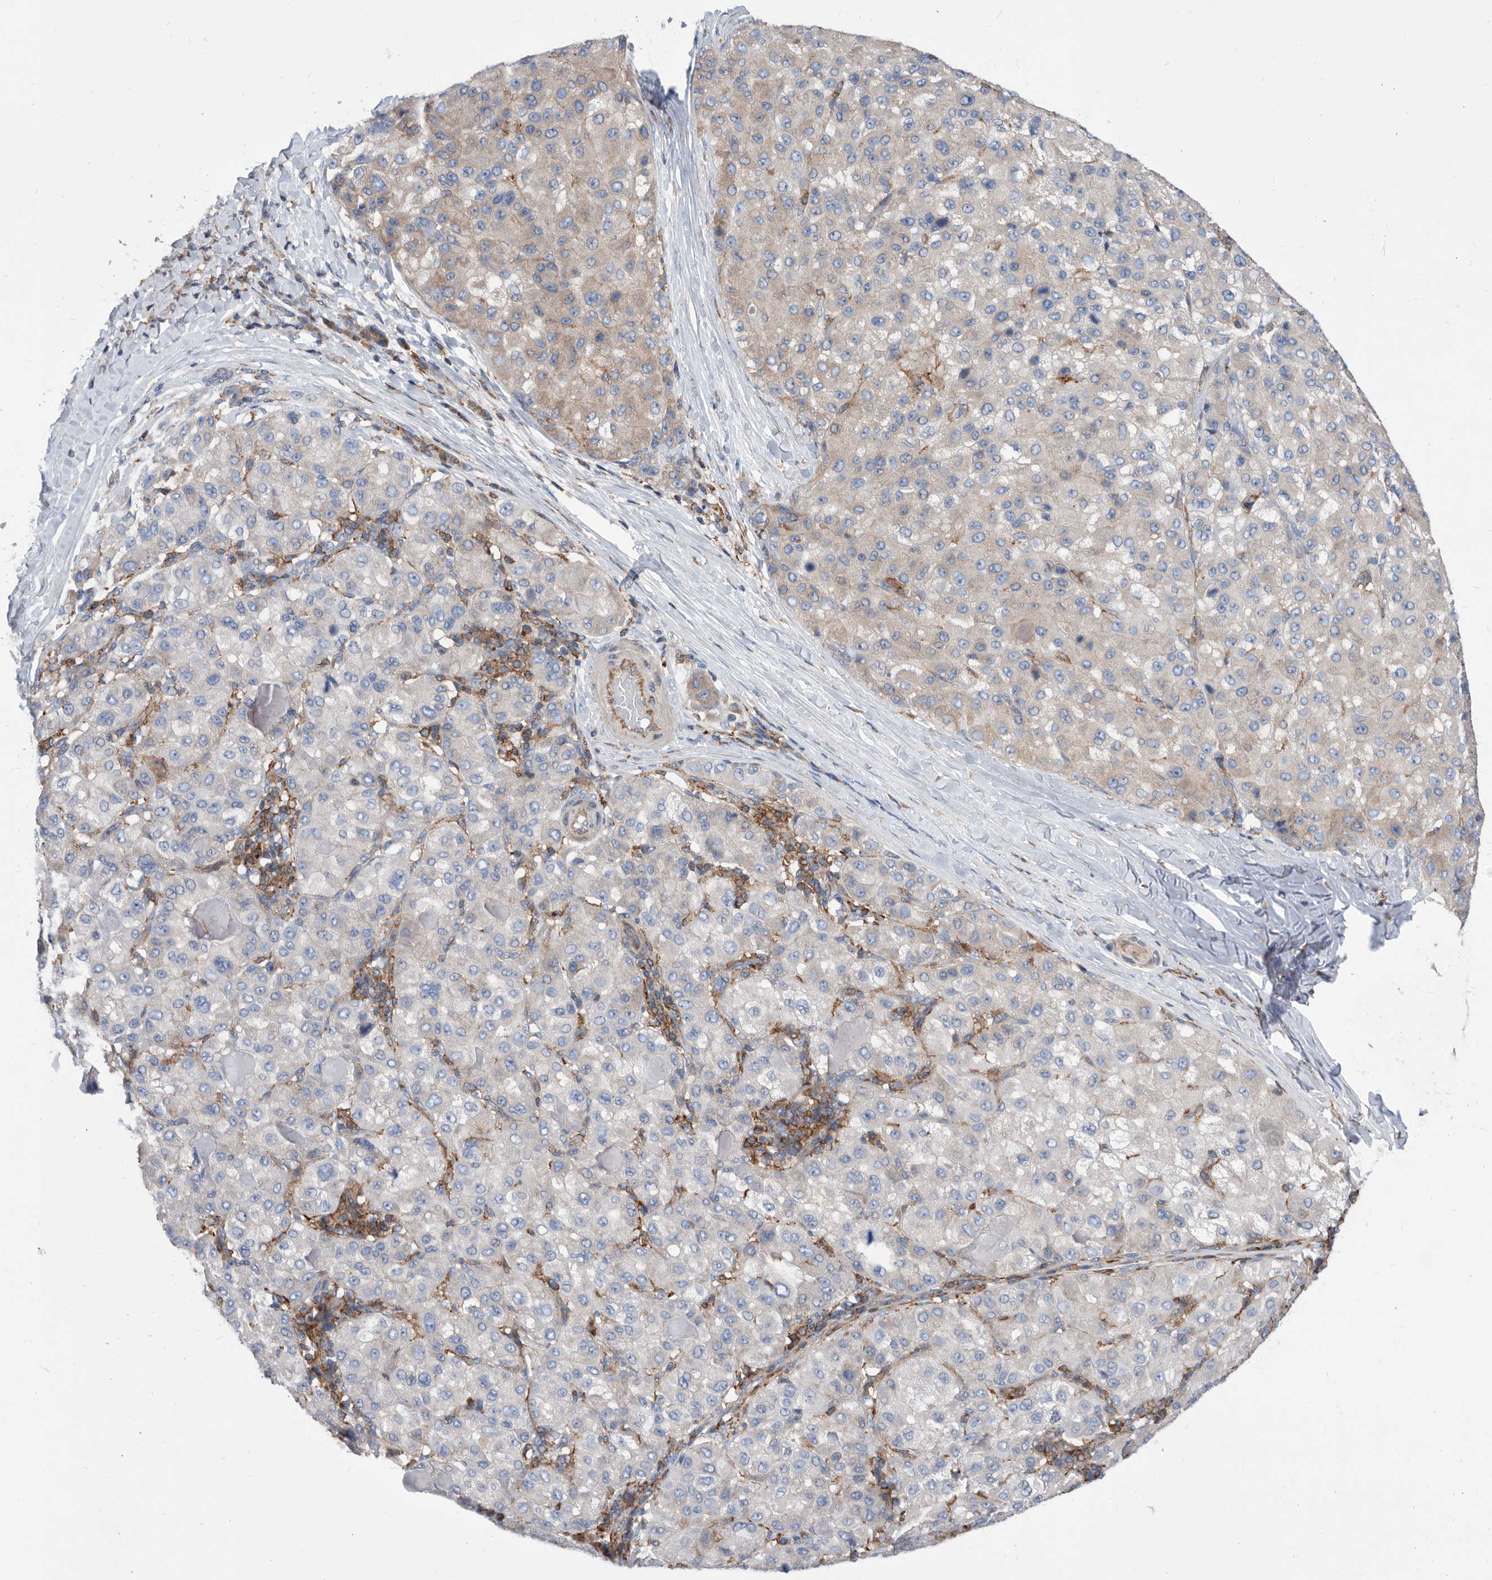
{"staining": {"intensity": "weak", "quantity": "<25%", "location": "cytoplasmic/membranous"}, "tissue": "liver cancer", "cell_type": "Tumor cells", "image_type": "cancer", "snomed": [{"axis": "morphology", "description": "Carcinoma, Hepatocellular, NOS"}, {"axis": "topography", "description": "Liver"}], "caption": "Liver hepatocellular carcinoma was stained to show a protein in brown. There is no significant expression in tumor cells. (DAB (3,3'-diaminobenzidine) immunohistochemistry with hematoxylin counter stain).", "gene": "SMG7", "patient": {"sex": "male", "age": 80}}